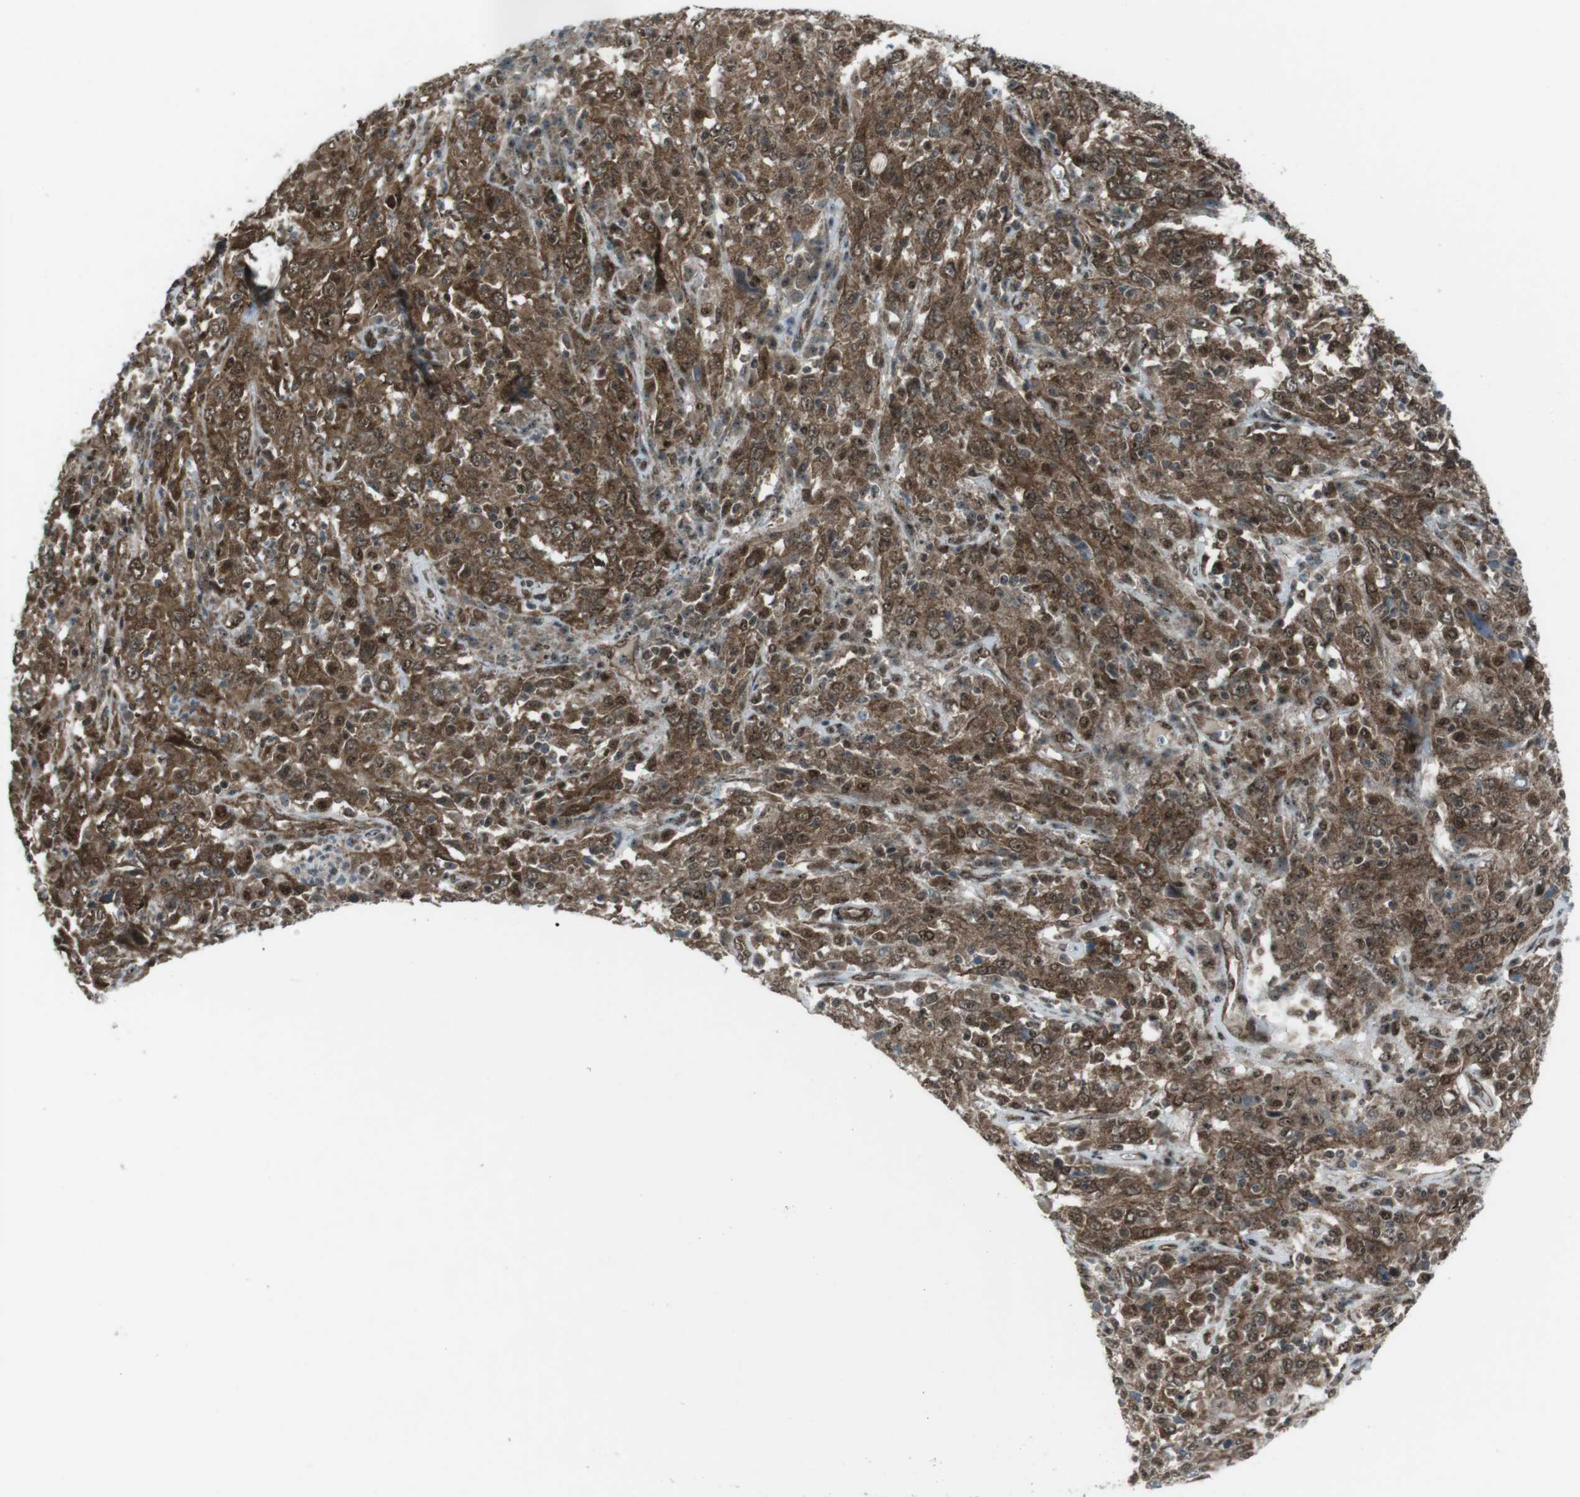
{"staining": {"intensity": "moderate", "quantity": ">75%", "location": "cytoplasmic/membranous,nuclear"}, "tissue": "cervical cancer", "cell_type": "Tumor cells", "image_type": "cancer", "snomed": [{"axis": "morphology", "description": "Squamous cell carcinoma, NOS"}, {"axis": "topography", "description": "Cervix"}], "caption": "Immunohistochemical staining of cervical cancer exhibits medium levels of moderate cytoplasmic/membranous and nuclear protein positivity in approximately >75% of tumor cells. (IHC, brightfield microscopy, high magnification).", "gene": "CSNK1D", "patient": {"sex": "female", "age": 46}}